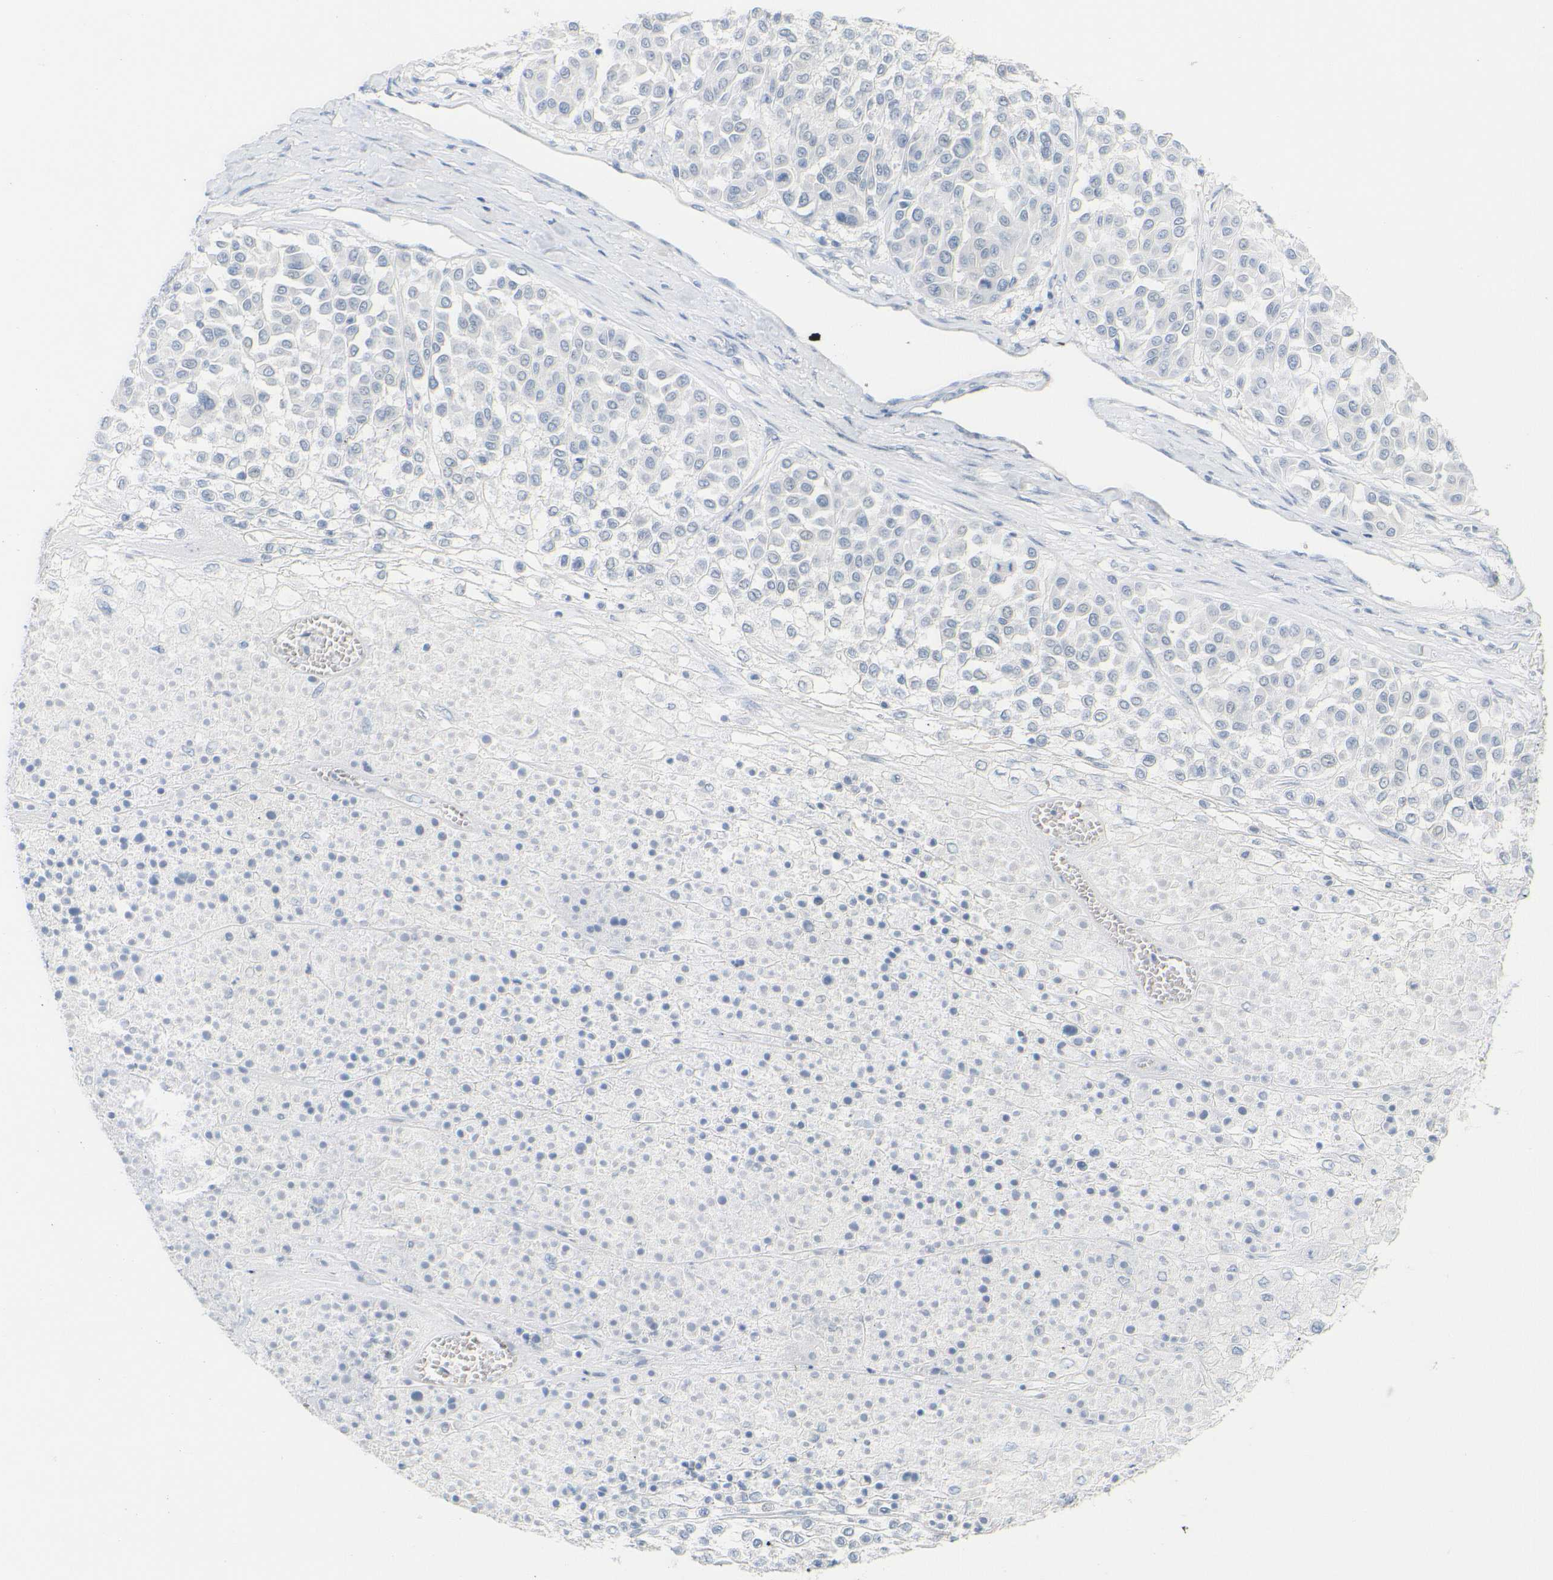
{"staining": {"intensity": "negative", "quantity": "none", "location": "none"}, "tissue": "melanoma", "cell_type": "Tumor cells", "image_type": "cancer", "snomed": [{"axis": "morphology", "description": "Malignant melanoma, Metastatic site"}, {"axis": "topography", "description": "Soft tissue"}], "caption": "A high-resolution photomicrograph shows IHC staining of melanoma, which displays no significant positivity in tumor cells.", "gene": "OPN1SW", "patient": {"sex": "male", "age": 41}}